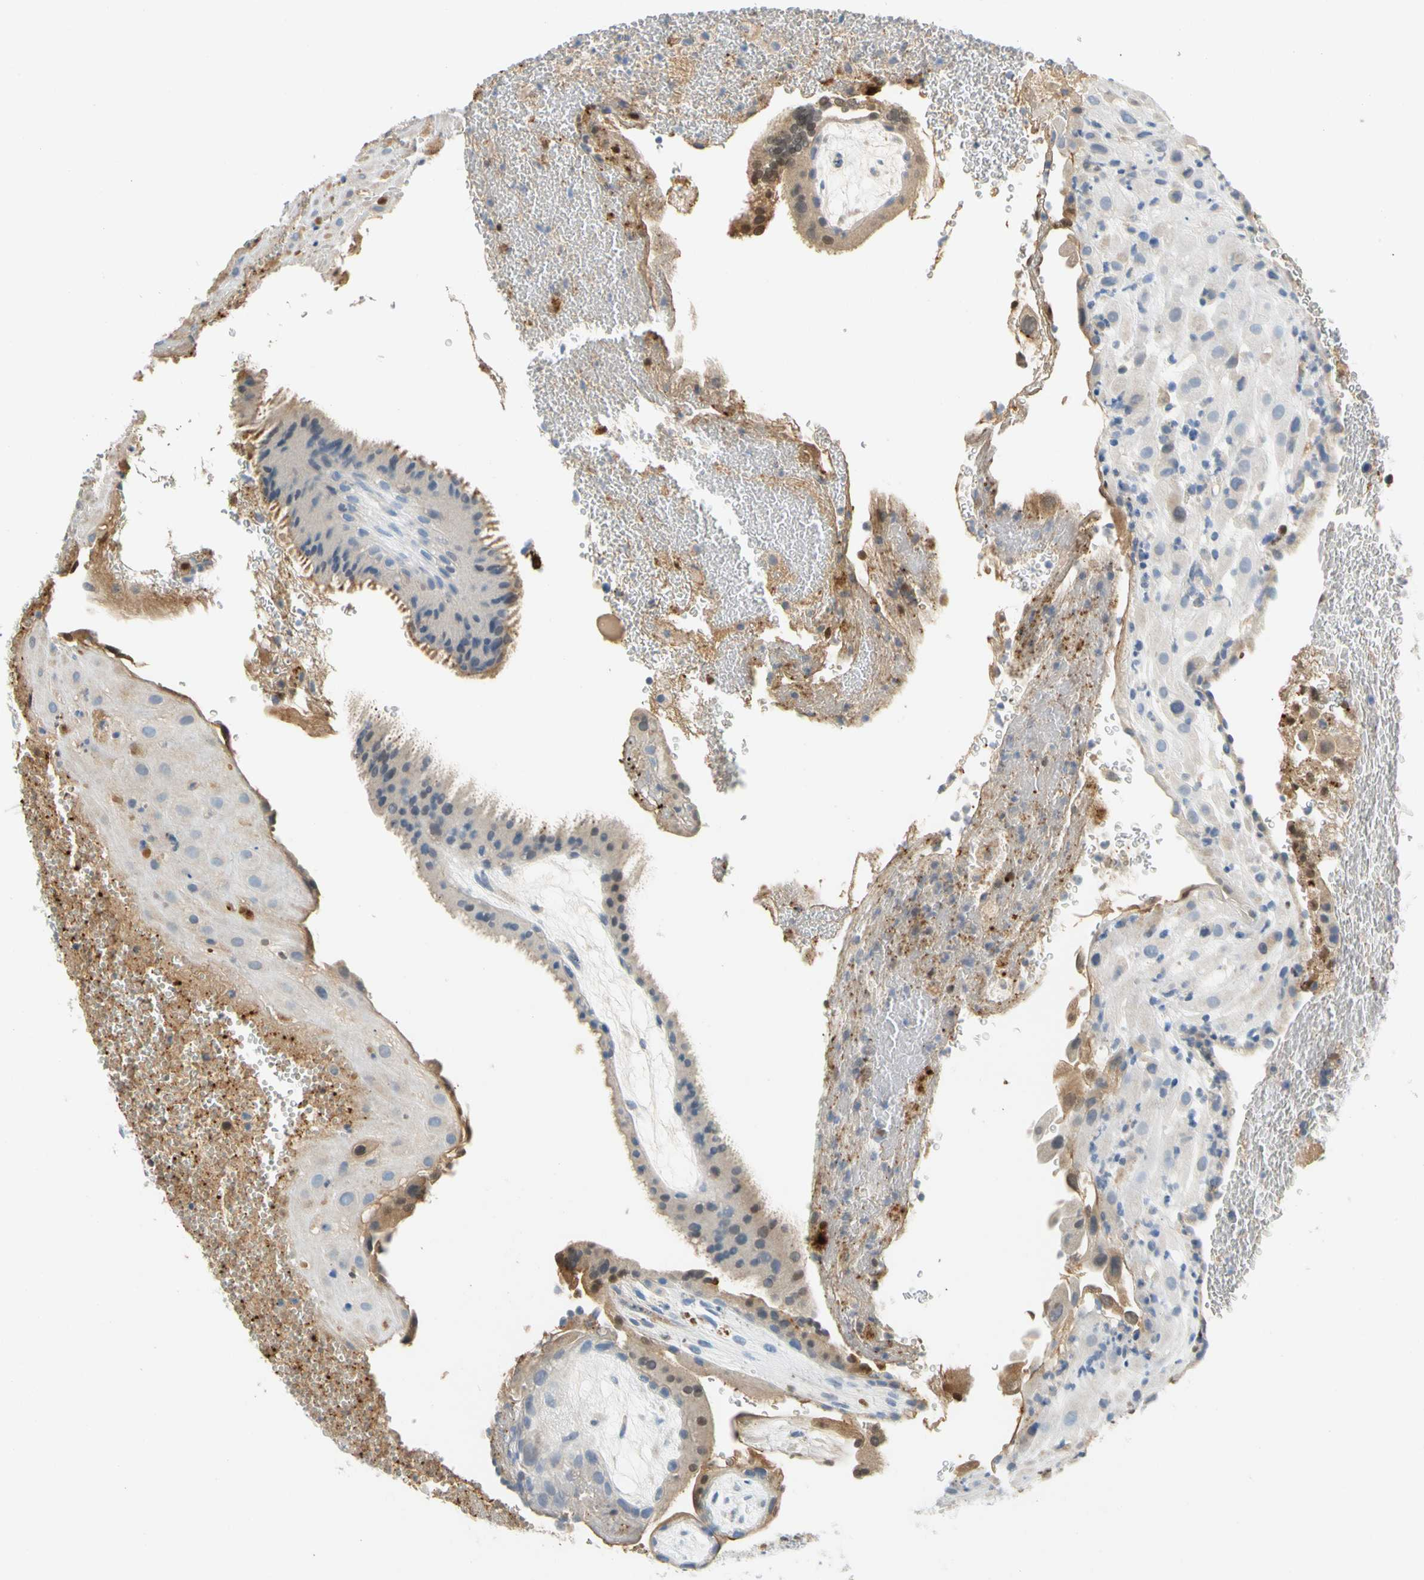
{"staining": {"intensity": "weak", "quantity": "25%-75%", "location": "cytoplasmic/membranous"}, "tissue": "placenta", "cell_type": "Decidual cells", "image_type": "normal", "snomed": [{"axis": "morphology", "description": "Normal tissue, NOS"}, {"axis": "topography", "description": "Placenta"}], "caption": "Protein staining reveals weak cytoplasmic/membranous positivity in approximately 25%-75% of decidual cells in normal placenta.", "gene": "ENSG00000288796", "patient": {"sex": "female", "age": 19}}